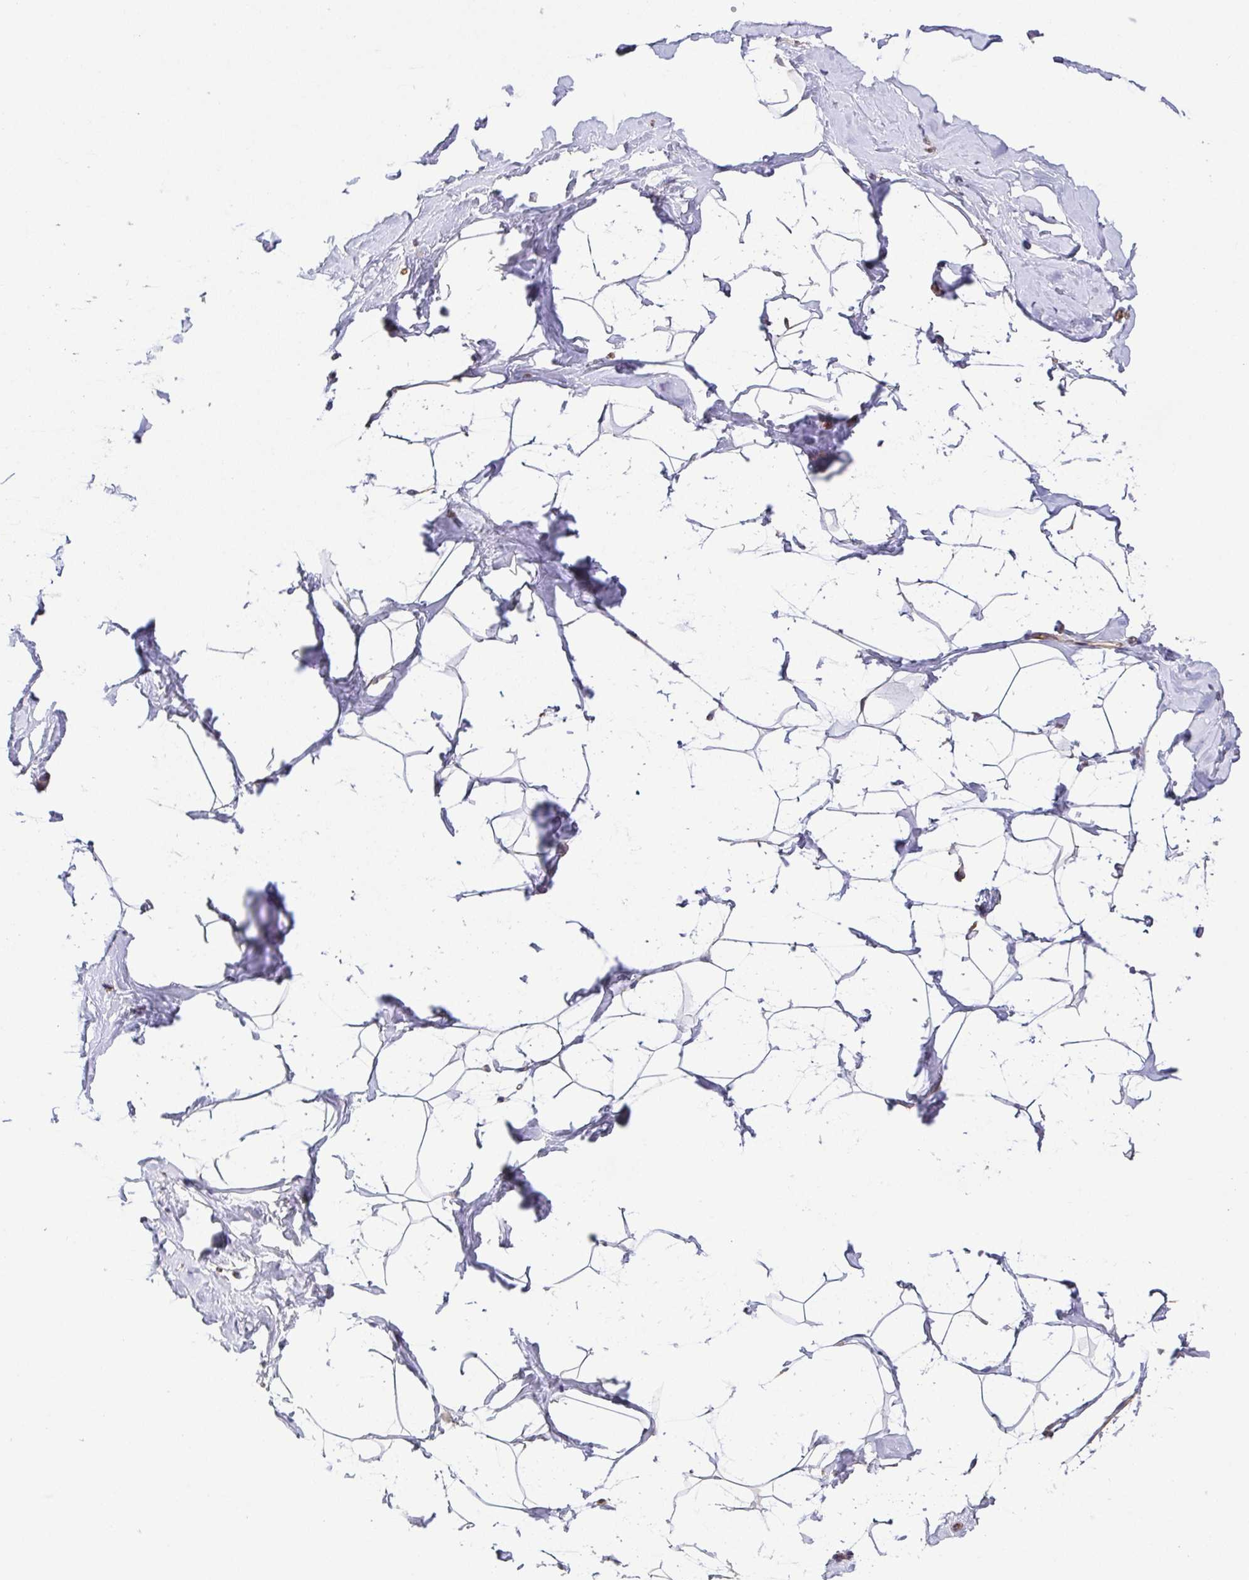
{"staining": {"intensity": "negative", "quantity": "none", "location": "none"}, "tissue": "breast", "cell_type": "Adipocytes", "image_type": "normal", "snomed": [{"axis": "morphology", "description": "Normal tissue, NOS"}, {"axis": "topography", "description": "Breast"}], "caption": "High power microscopy photomicrograph of an IHC photomicrograph of unremarkable breast, revealing no significant staining in adipocytes. Brightfield microscopy of immunohistochemistry (IHC) stained with DAB (brown) and hematoxylin (blue), captured at high magnification.", "gene": "EIF3D", "patient": {"sex": "female", "age": 32}}